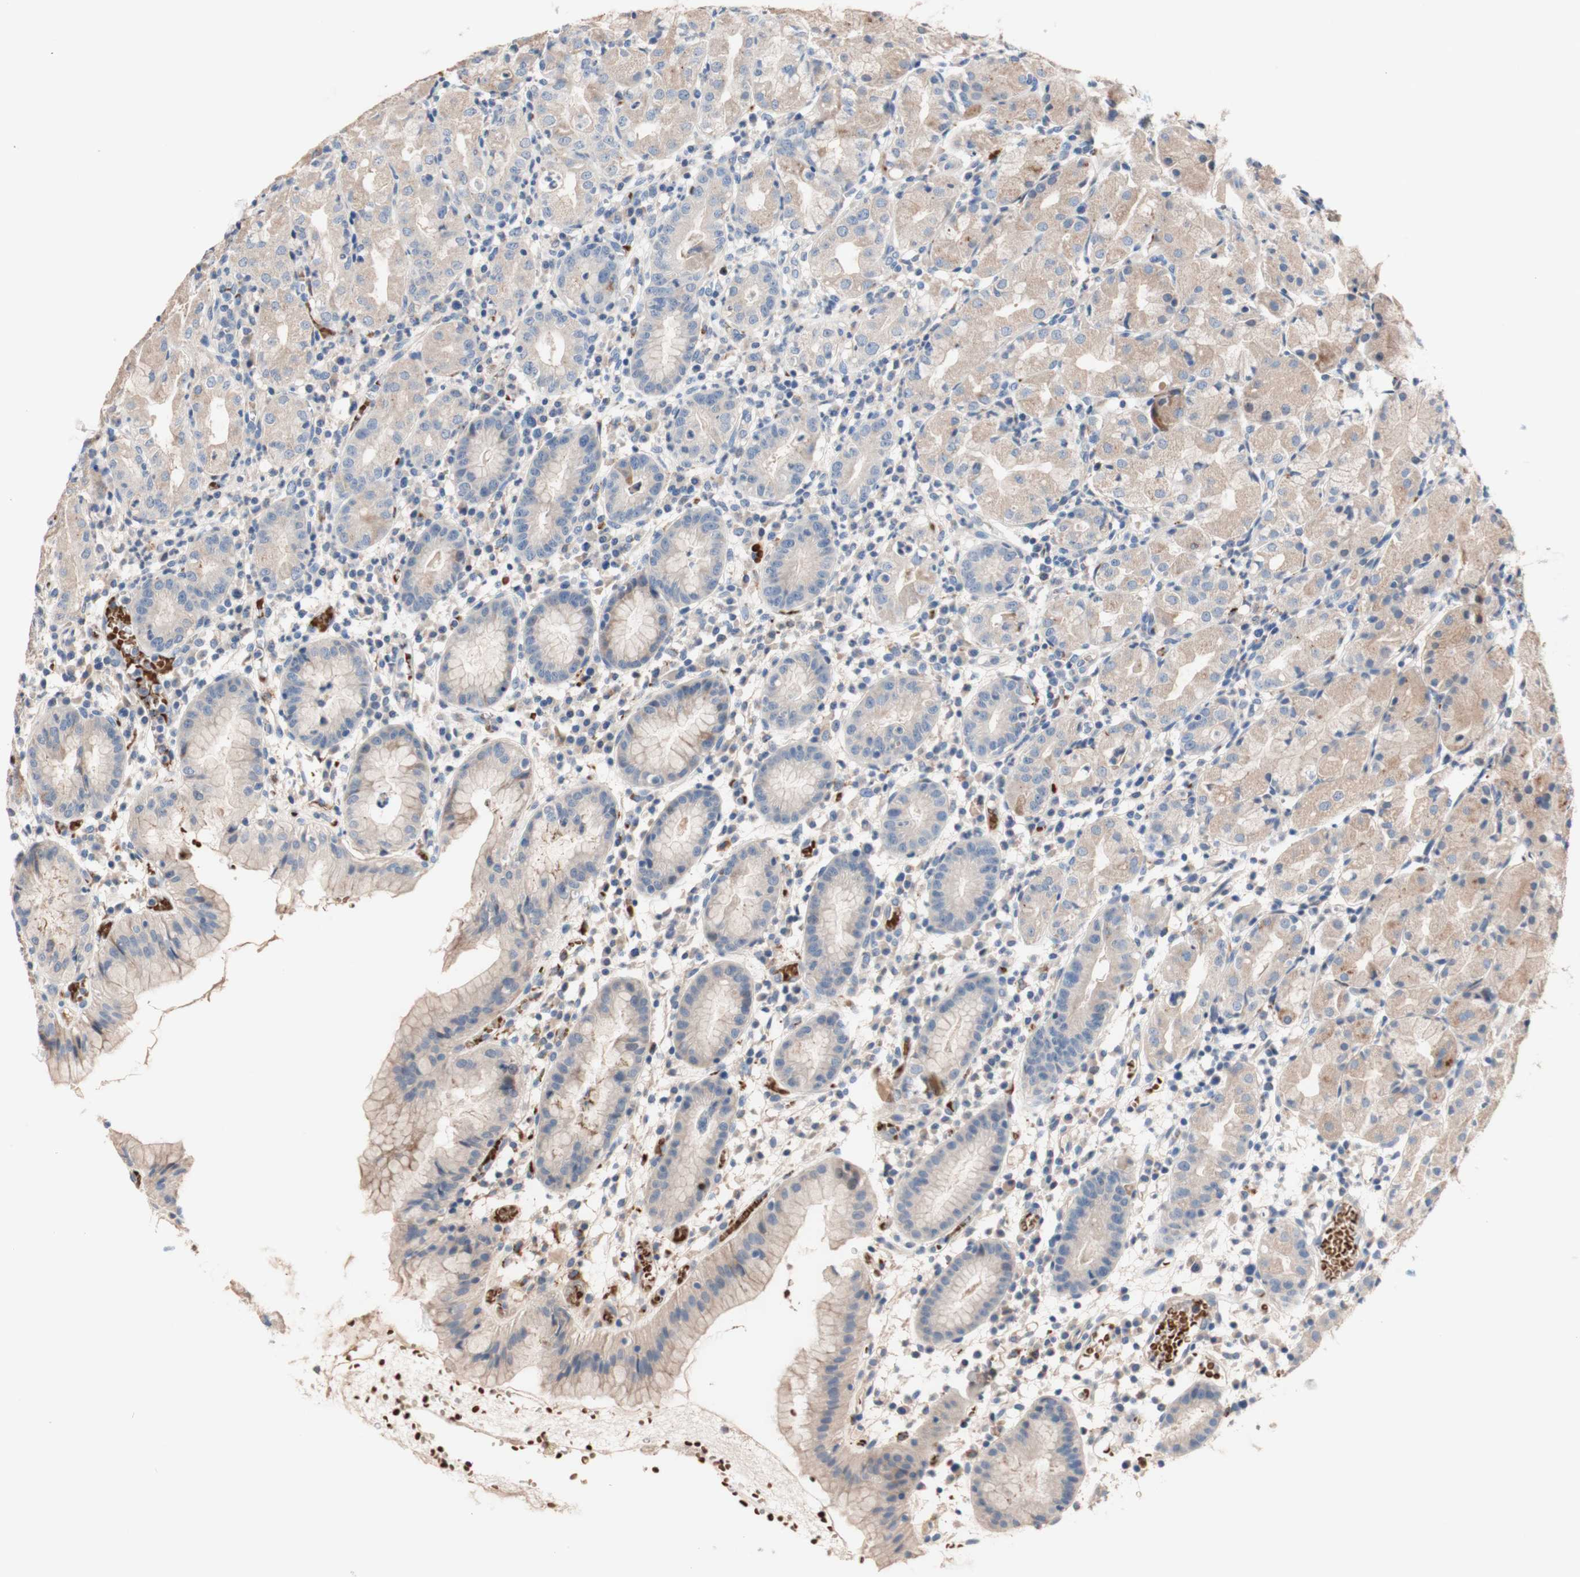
{"staining": {"intensity": "moderate", "quantity": "25%-75%", "location": "cytoplasmic/membranous"}, "tissue": "stomach", "cell_type": "Glandular cells", "image_type": "normal", "snomed": [{"axis": "morphology", "description": "Normal tissue, NOS"}, {"axis": "topography", "description": "Stomach"}, {"axis": "topography", "description": "Stomach, lower"}], "caption": "Immunohistochemical staining of normal stomach reveals medium levels of moderate cytoplasmic/membranous expression in about 25%-75% of glandular cells.", "gene": "CDON", "patient": {"sex": "female", "age": 75}}